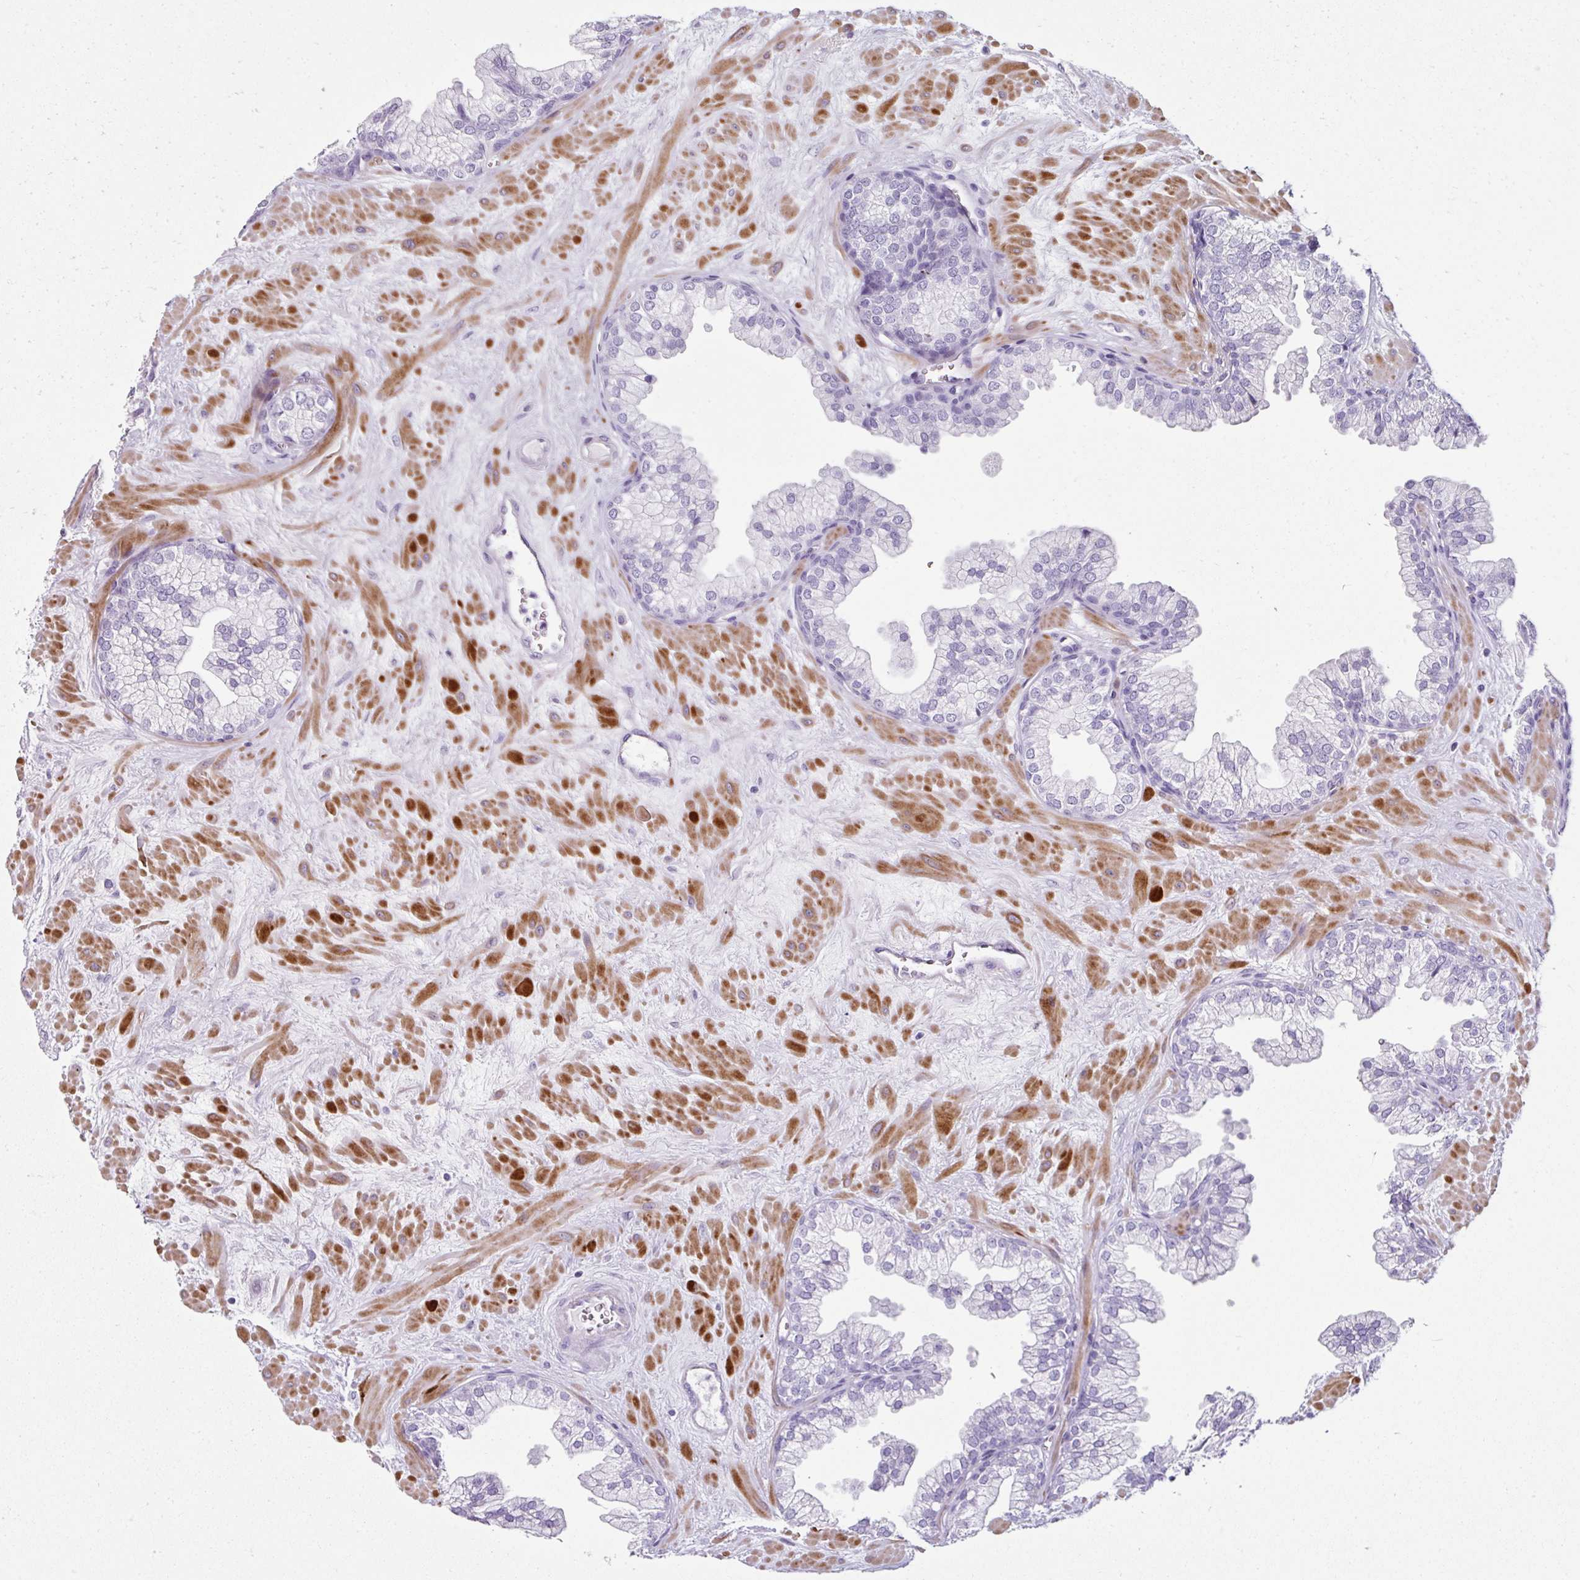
{"staining": {"intensity": "negative", "quantity": "none", "location": "none"}, "tissue": "prostate", "cell_type": "Glandular cells", "image_type": "normal", "snomed": [{"axis": "morphology", "description": "Normal tissue, NOS"}, {"axis": "topography", "description": "Prostate"}, {"axis": "topography", "description": "Peripheral nerve tissue"}], "caption": "The micrograph exhibits no significant expression in glandular cells of prostate. (DAB IHC, high magnification).", "gene": "TRA2A", "patient": {"sex": "male", "age": 61}}